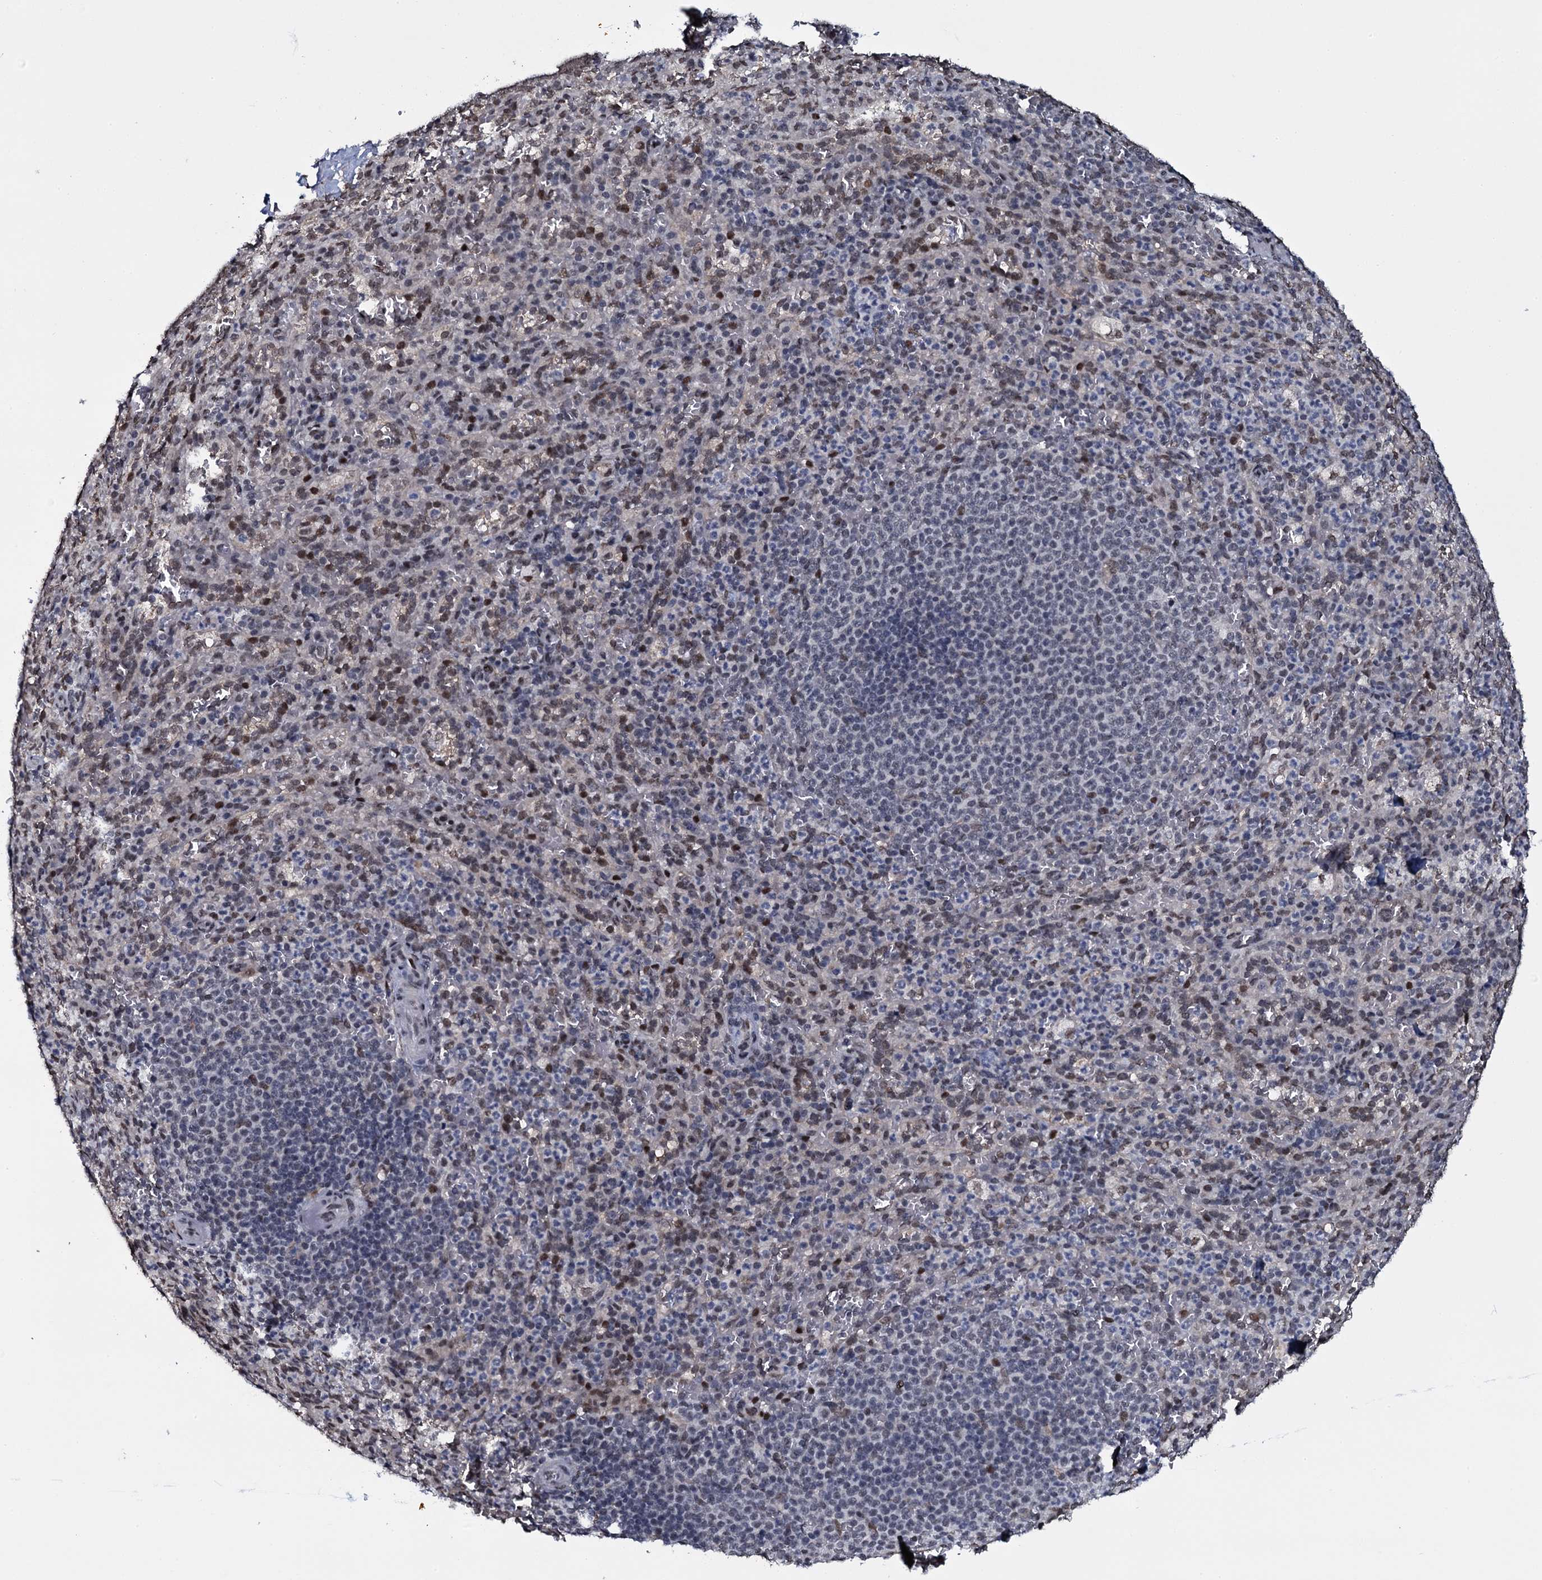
{"staining": {"intensity": "moderate", "quantity": "<25%", "location": "nuclear"}, "tissue": "spleen", "cell_type": "Cells in red pulp", "image_type": "normal", "snomed": [{"axis": "morphology", "description": "Normal tissue, NOS"}, {"axis": "topography", "description": "Spleen"}], "caption": "The histopathology image demonstrates immunohistochemical staining of benign spleen. There is moderate nuclear expression is present in approximately <25% of cells in red pulp. Nuclei are stained in blue.", "gene": "SH2D4B", "patient": {"sex": "female", "age": 21}}